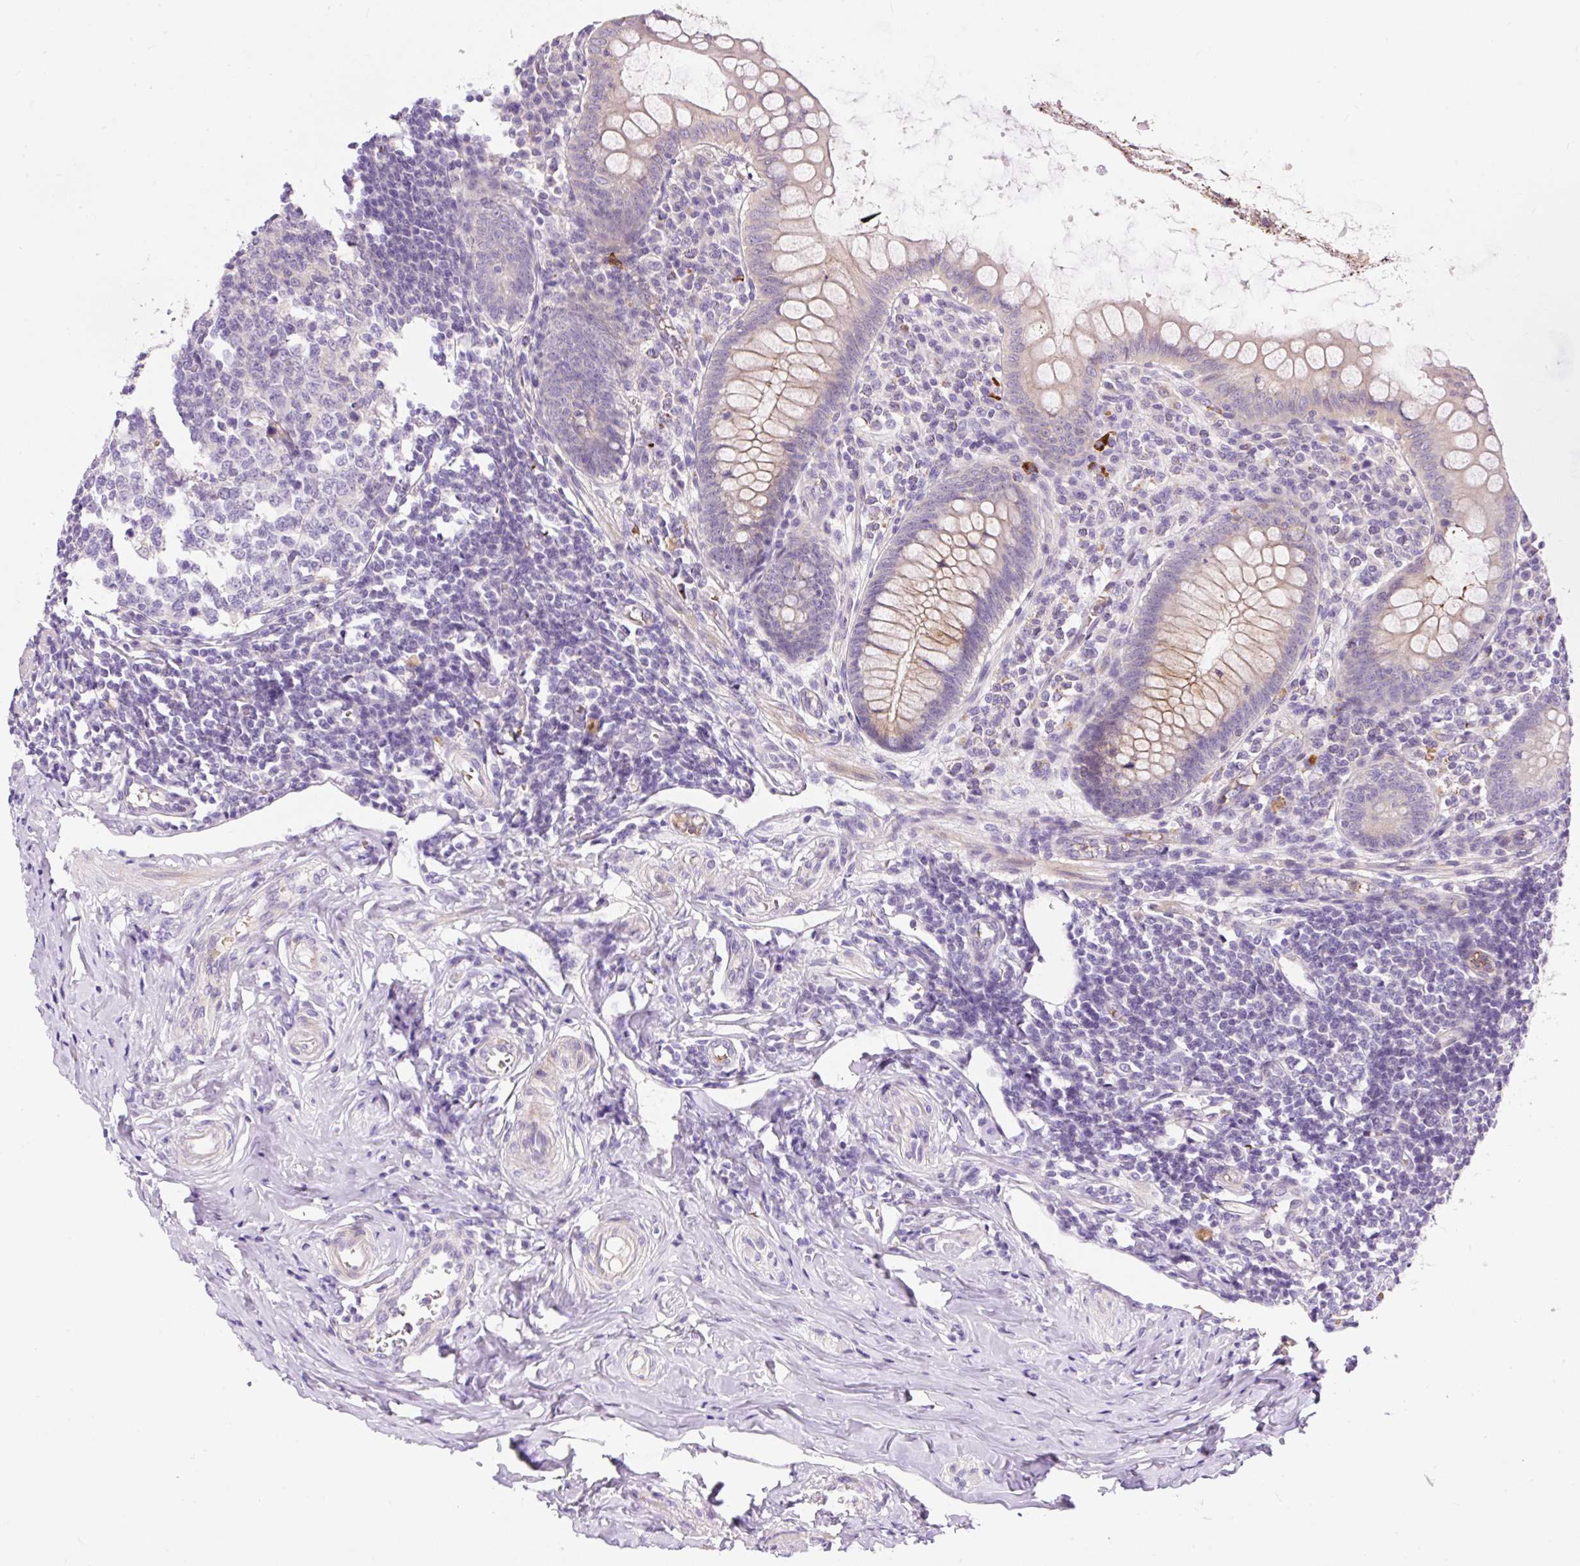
{"staining": {"intensity": "moderate", "quantity": "25%-75%", "location": "cytoplasmic/membranous"}, "tissue": "appendix", "cell_type": "Glandular cells", "image_type": "normal", "snomed": [{"axis": "morphology", "description": "Normal tissue, NOS"}, {"axis": "topography", "description": "Appendix"}], "caption": "Glandular cells demonstrate moderate cytoplasmic/membranous staining in about 25%-75% of cells in benign appendix. (brown staining indicates protein expression, while blue staining denotes nuclei).", "gene": "LHFPL5", "patient": {"sex": "female", "age": 33}}